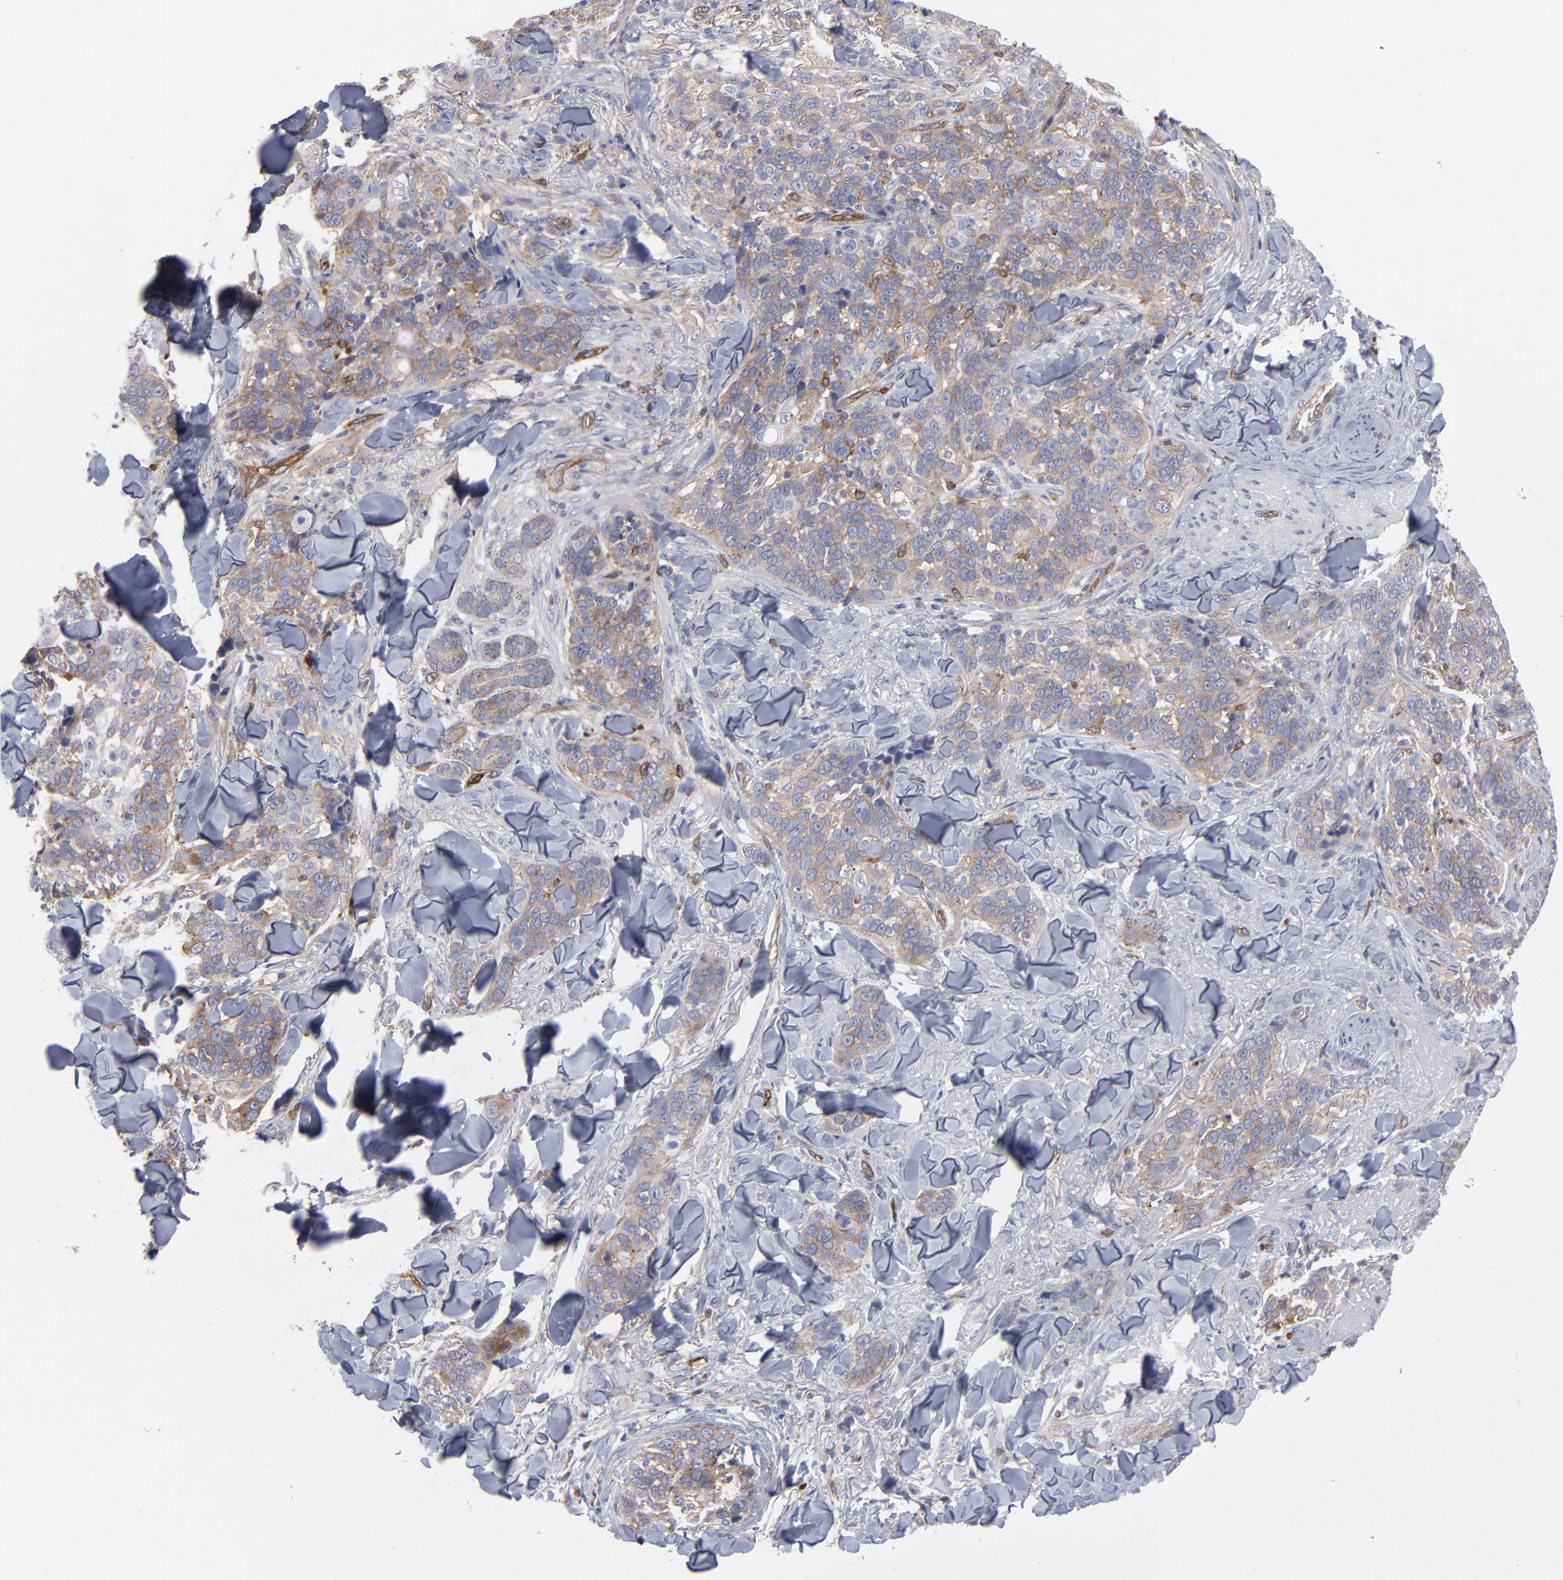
{"staining": {"intensity": "weak", "quantity": "25%-75%", "location": "cytoplasmic/membranous"}, "tissue": "skin cancer", "cell_type": "Tumor cells", "image_type": "cancer", "snomed": [{"axis": "morphology", "description": "Normal tissue, NOS"}, {"axis": "morphology", "description": "Squamous cell carcinoma, NOS"}, {"axis": "topography", "description": "Skin"}], "caption": "Tumor cells reveal weak cytoplasmic/membranous expression in approximately 25%-75% of cells in skin cancer.", "gene": "PXN", "patient": {"sex": "female", "age": 83}}